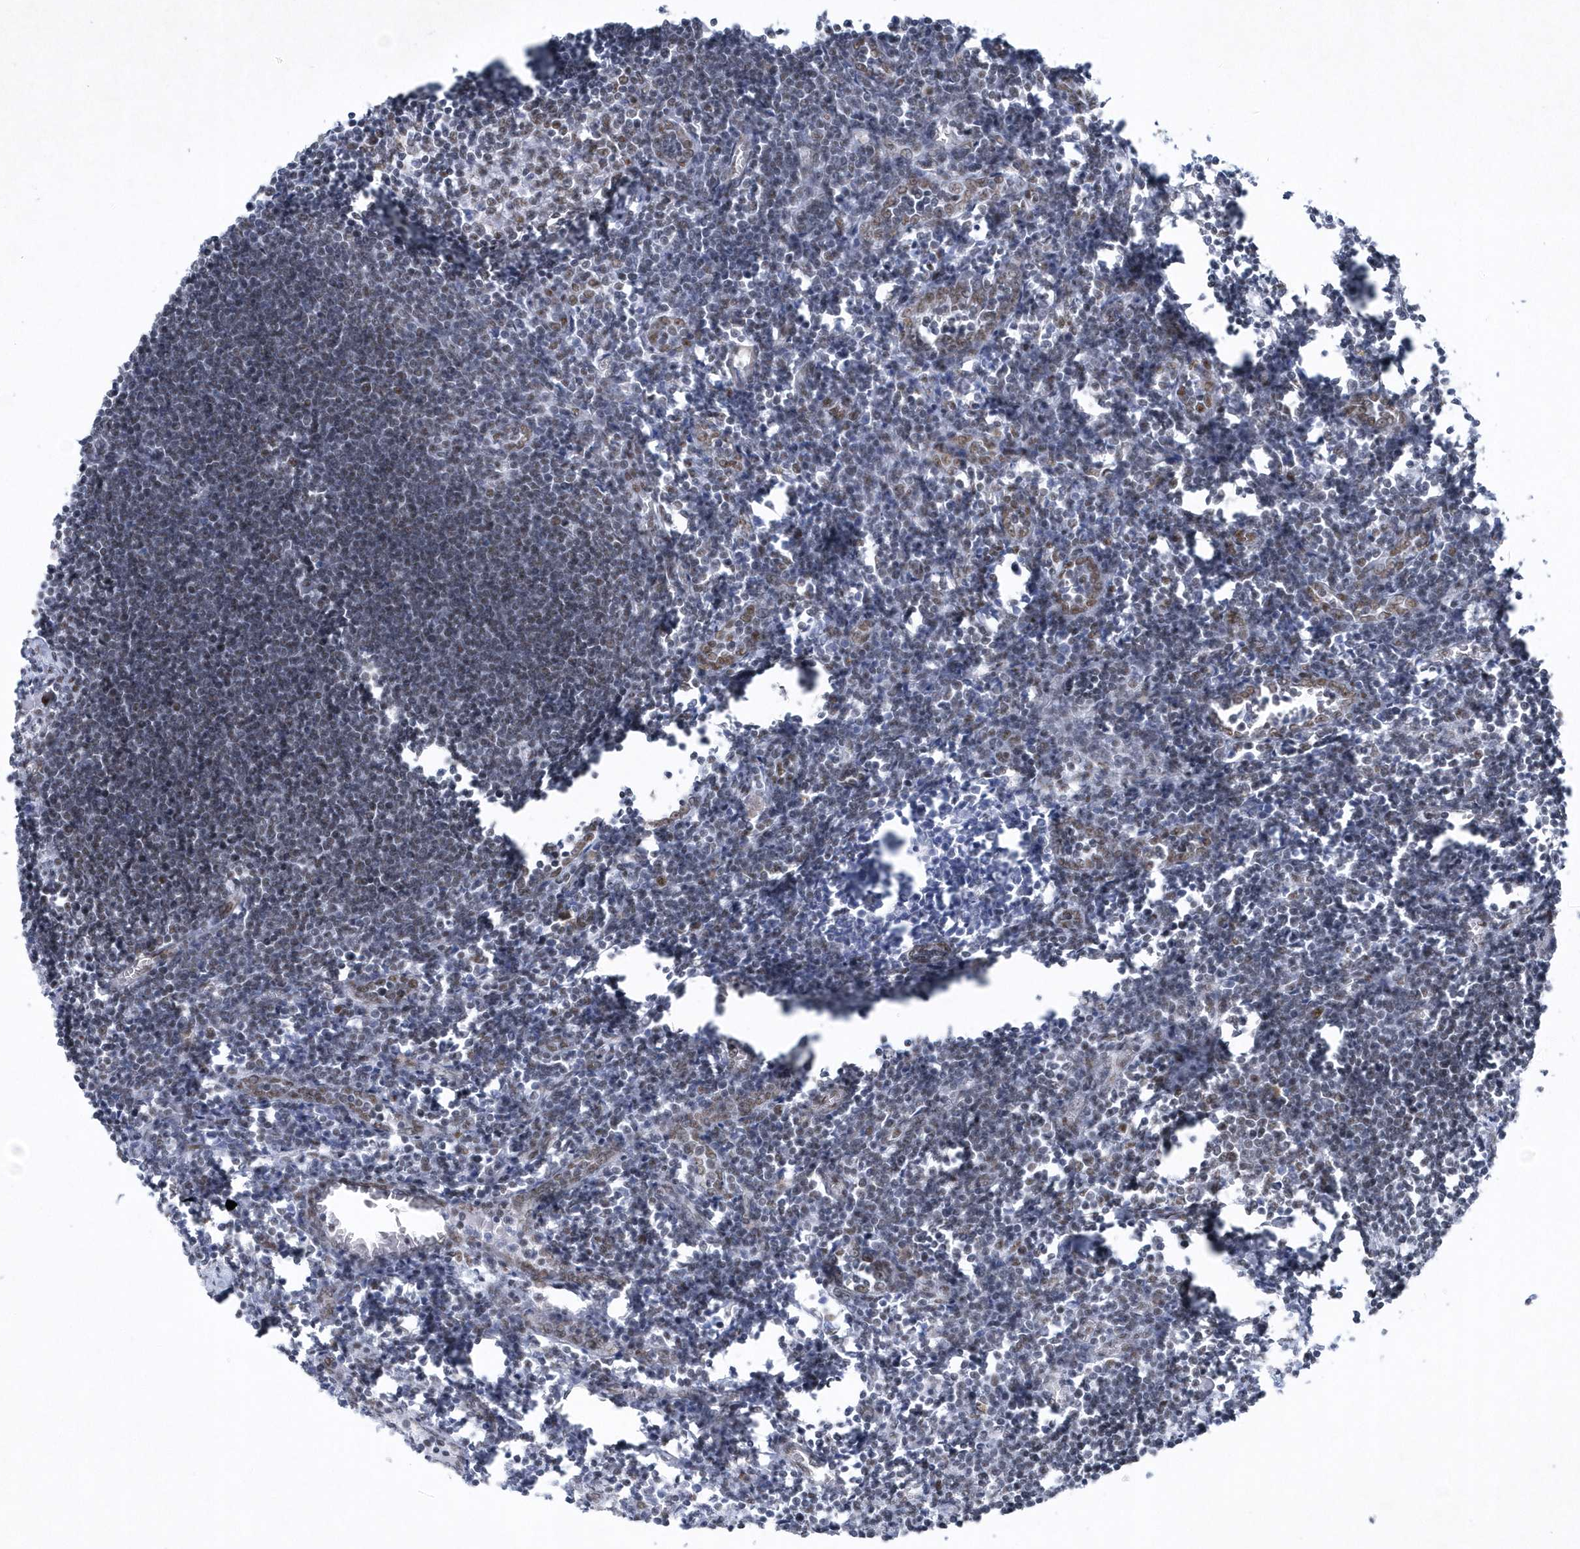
{"staining": {"intensity": "moderate", "quantity": ">75%", "location": "nuclear"}, "tissue": "lymph node", "cell_type": "Germinal center cells", "image_type": "normal", "snomed": [{"axis": "morphology", "description": "Normal tissue, NOS"}, {"axis": "morphology", "description": "Malignant melanoma, Metastatic site"}, {"axis": "topography", "description": "Lymph node"}], "caption": "Lymph node stained with DAB immunohistochemistry displays medium levels of moderate nuclear staining in approximately >75% of germinal center cells. (Stains: DAB (3,3'-diaminobenzidine) in brown, nuclei in blue, Microscopy: brightfield microscopy at high magnification).", "gene": "DCLRE1A", "patient": {"sex": "male", "age": 41}}